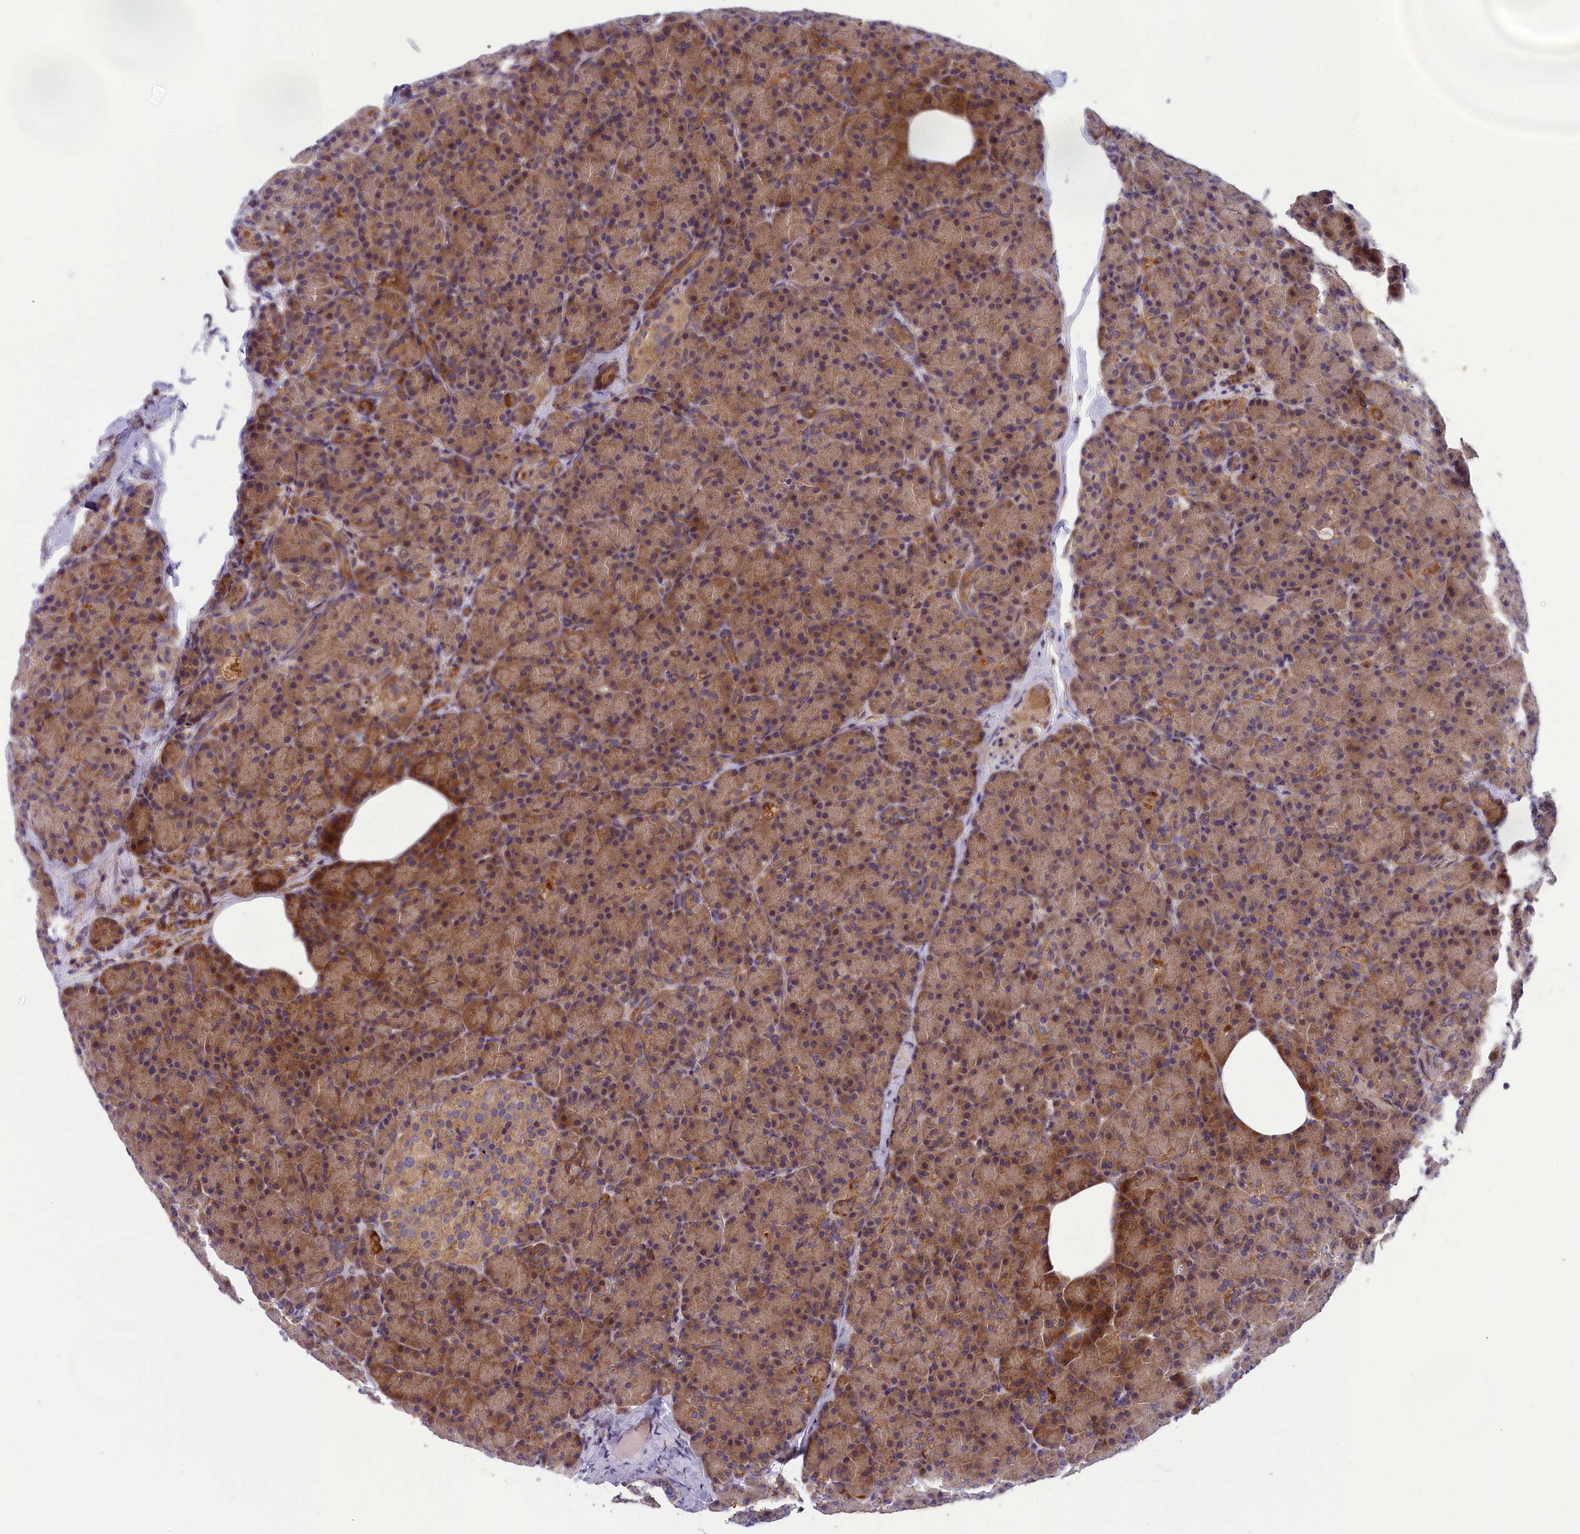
{"staining": {"intensity": "moderate", "quantity": ">75%", "location": "cytoplasmic/membranous"}, "tissue": "pancreas", "cell_type": "Exocrine glandular cells", "image_type": "normal", "snomed": [{"axis": "morphology", "description": "Normal tissue, NOS"}, {"axis": "topography", "description": "Pancreas"}], "caption": "Moderate cytoplasmic/membranous protein positivity is seen in approximately >75% of exocrine glandular cells in pancreas.", "gene": "BLTP2", "patient": {"sex": "female", "age": 43}}